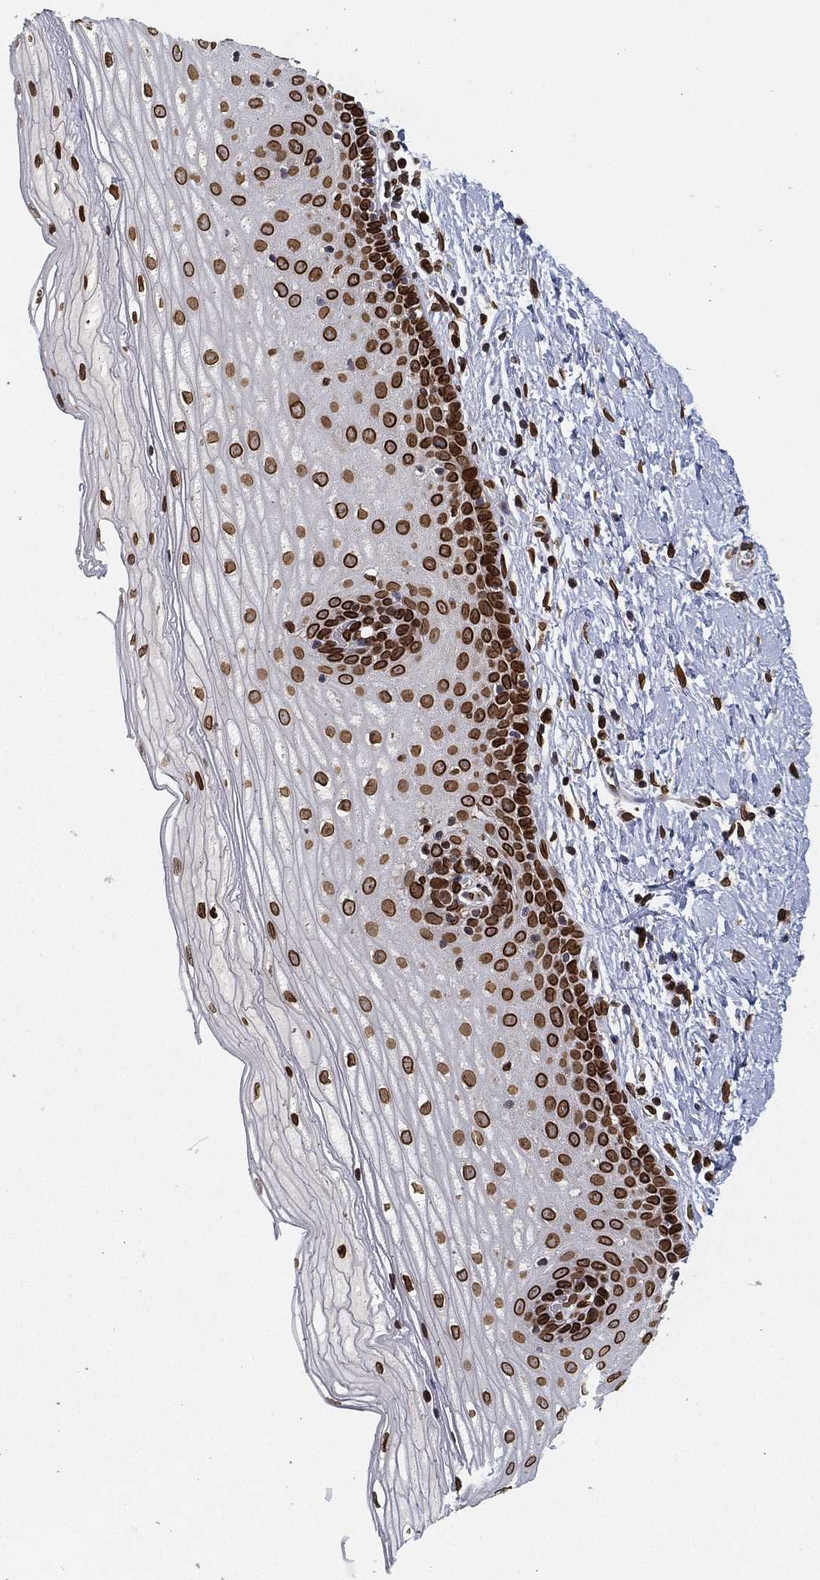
{"staining": {"intensity": "strong", "quantity": ">75%", "location": "cytoplasmic/membranous,nuclear"}, "tissue": "cervix", "cell_type": "Squamous epithelial cells", "image_type": "normal", "snomed": [{"axis": "morphology", "description": "Normal tissue, NOS"}, {"axis": "topography", "description": "Cervix"}], "caption": "Squamous epithelial cells show high levels of strong cytoplasmic/membranous,nuclear positivity in approximately >75% of cells in benign cervix.", "gene": "PALB2", "patient": {"sex": "female", "age": 37}}